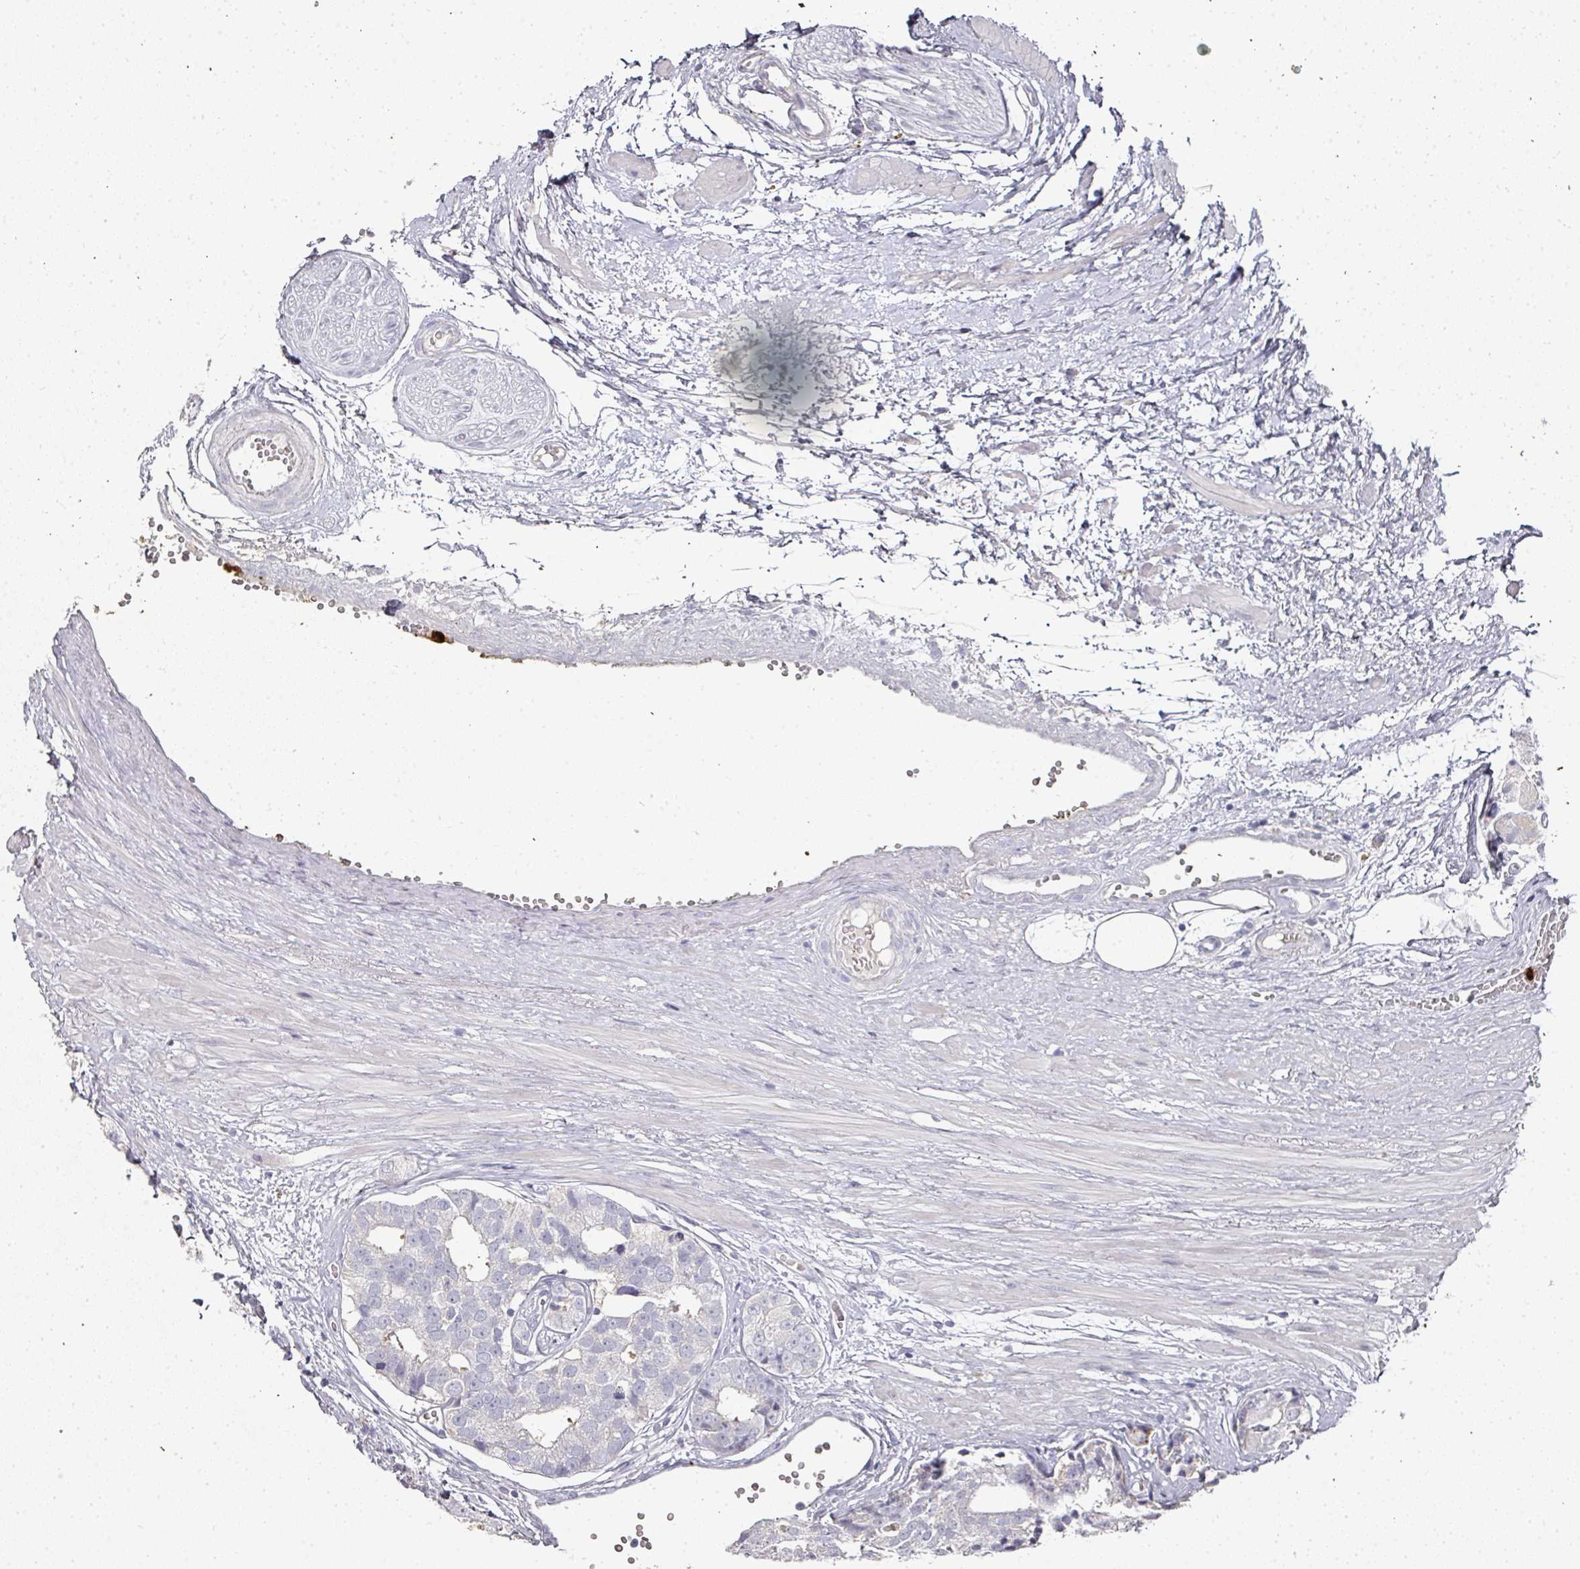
{"staining": {"intensity": "negative", "quantity": "none", "location": "none"}, "tissue": "prostate cancer", "cell_type": "Tumor cells", "image_type": "cancer", "snomed": [{"axis": "morphology", "description": "Adenocarcinoma, High grade"}, {"axis": "topography", "description": "Prostate"}], "caption": "Immunohistochemistry histopathology image of human prostate high-grade adenocarcinoma stained for a protein (brown), which demonstrates no expression in tumor cells.", "gene": "CAMP", "patient": {"sex": "male", "age": 71}}